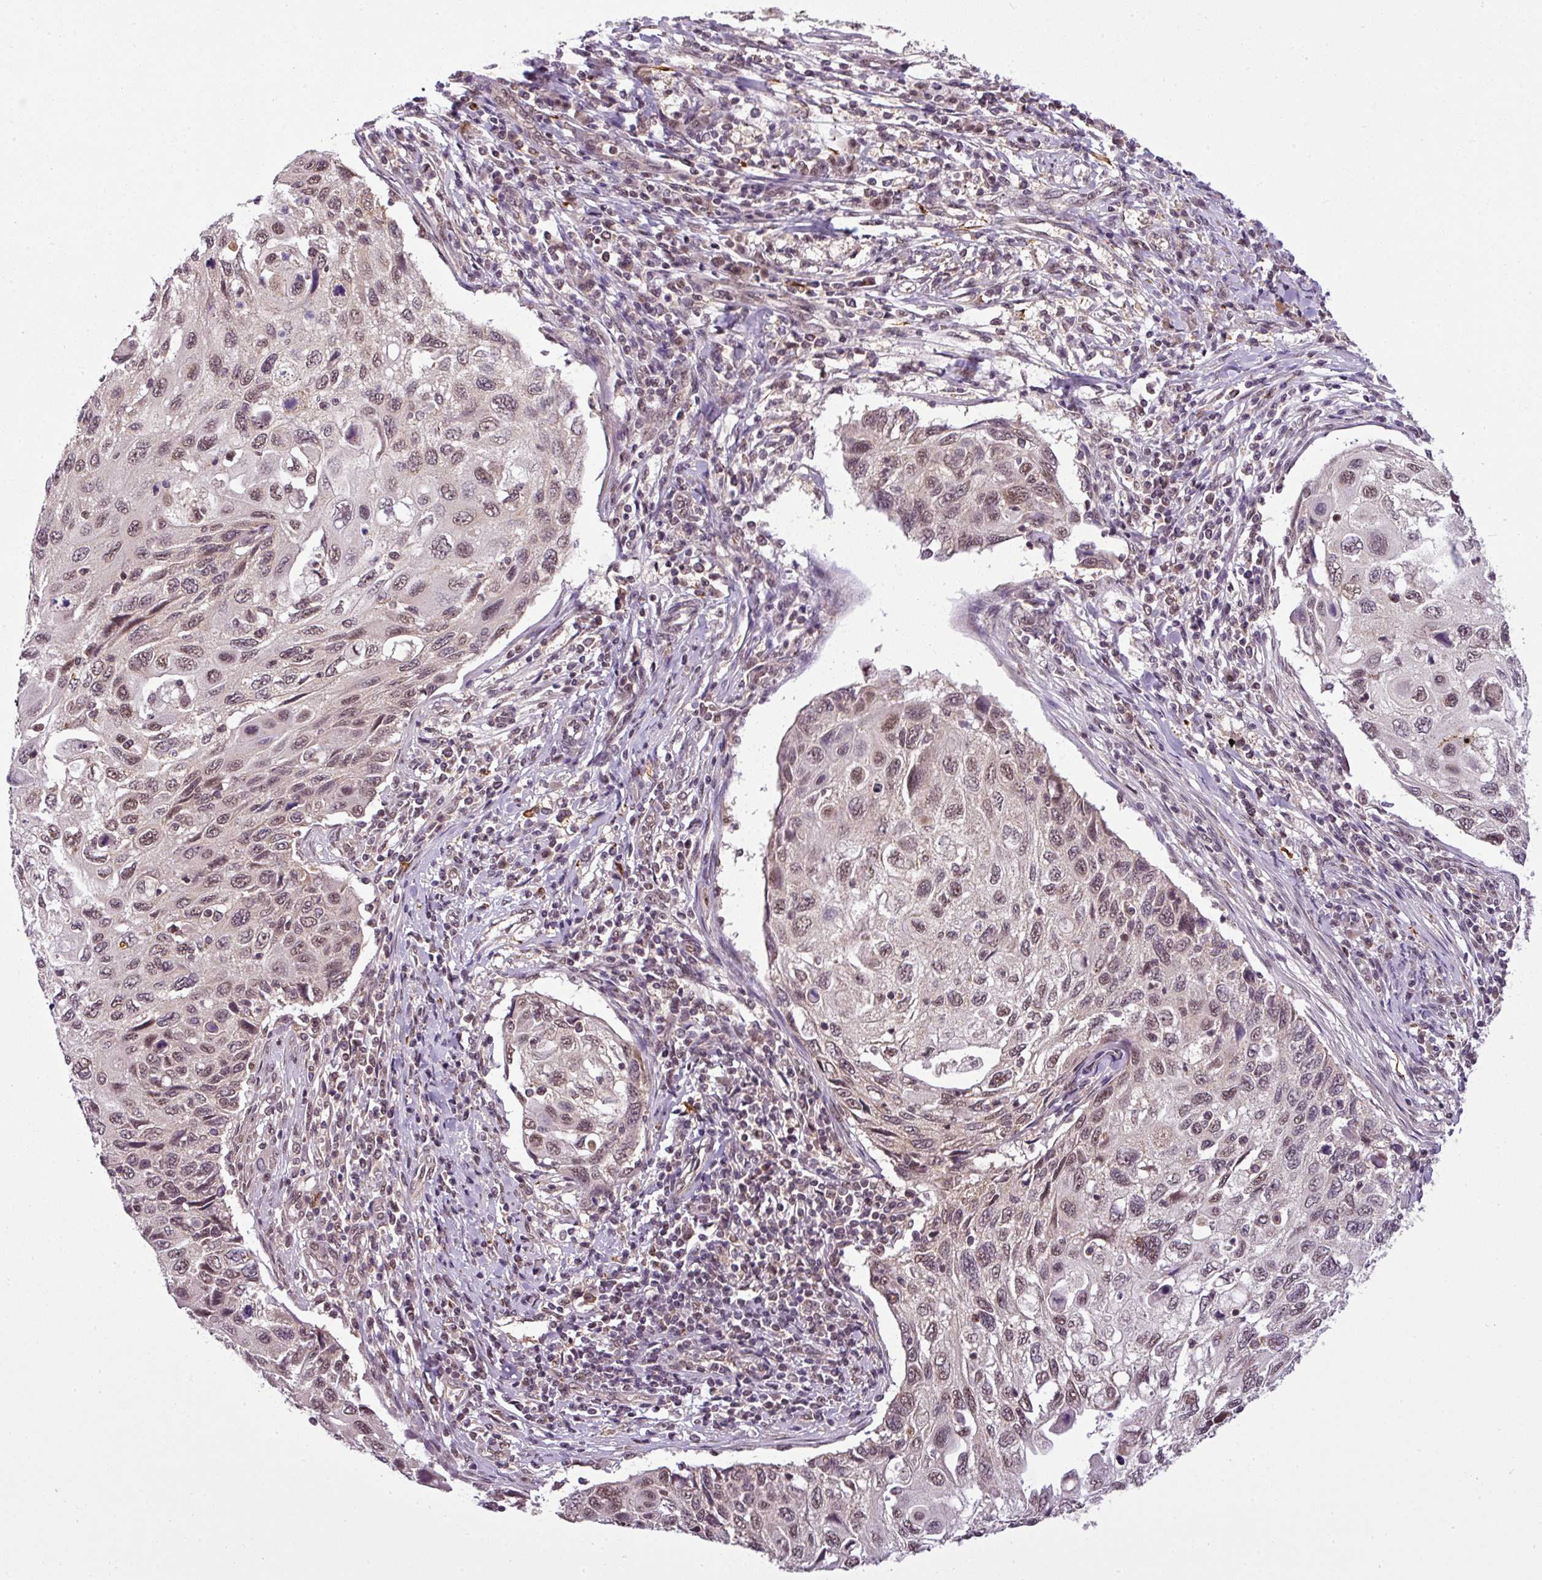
{"staining": {"intensity": "weak", "quantity": ">75%", "location": "nuclear"}, "tissue": "cervical cancer", "cell_type": "Tumor cells", "image_type": "cancer", "snomed": [{"axis": "morphology", "description": "Squamous cell carcinoma, NOS"}, {"axis": "topography", "description": "Cervix"}], "caption": "Cervical cancer stained with immunohistochemistry (IHC) demonstrates weak nuclear staining in about >75% of tumor cells. Nuclei are stained in blue.", "gene": "MFHAS1", "patient": {"sex": "female", "age": 70}}